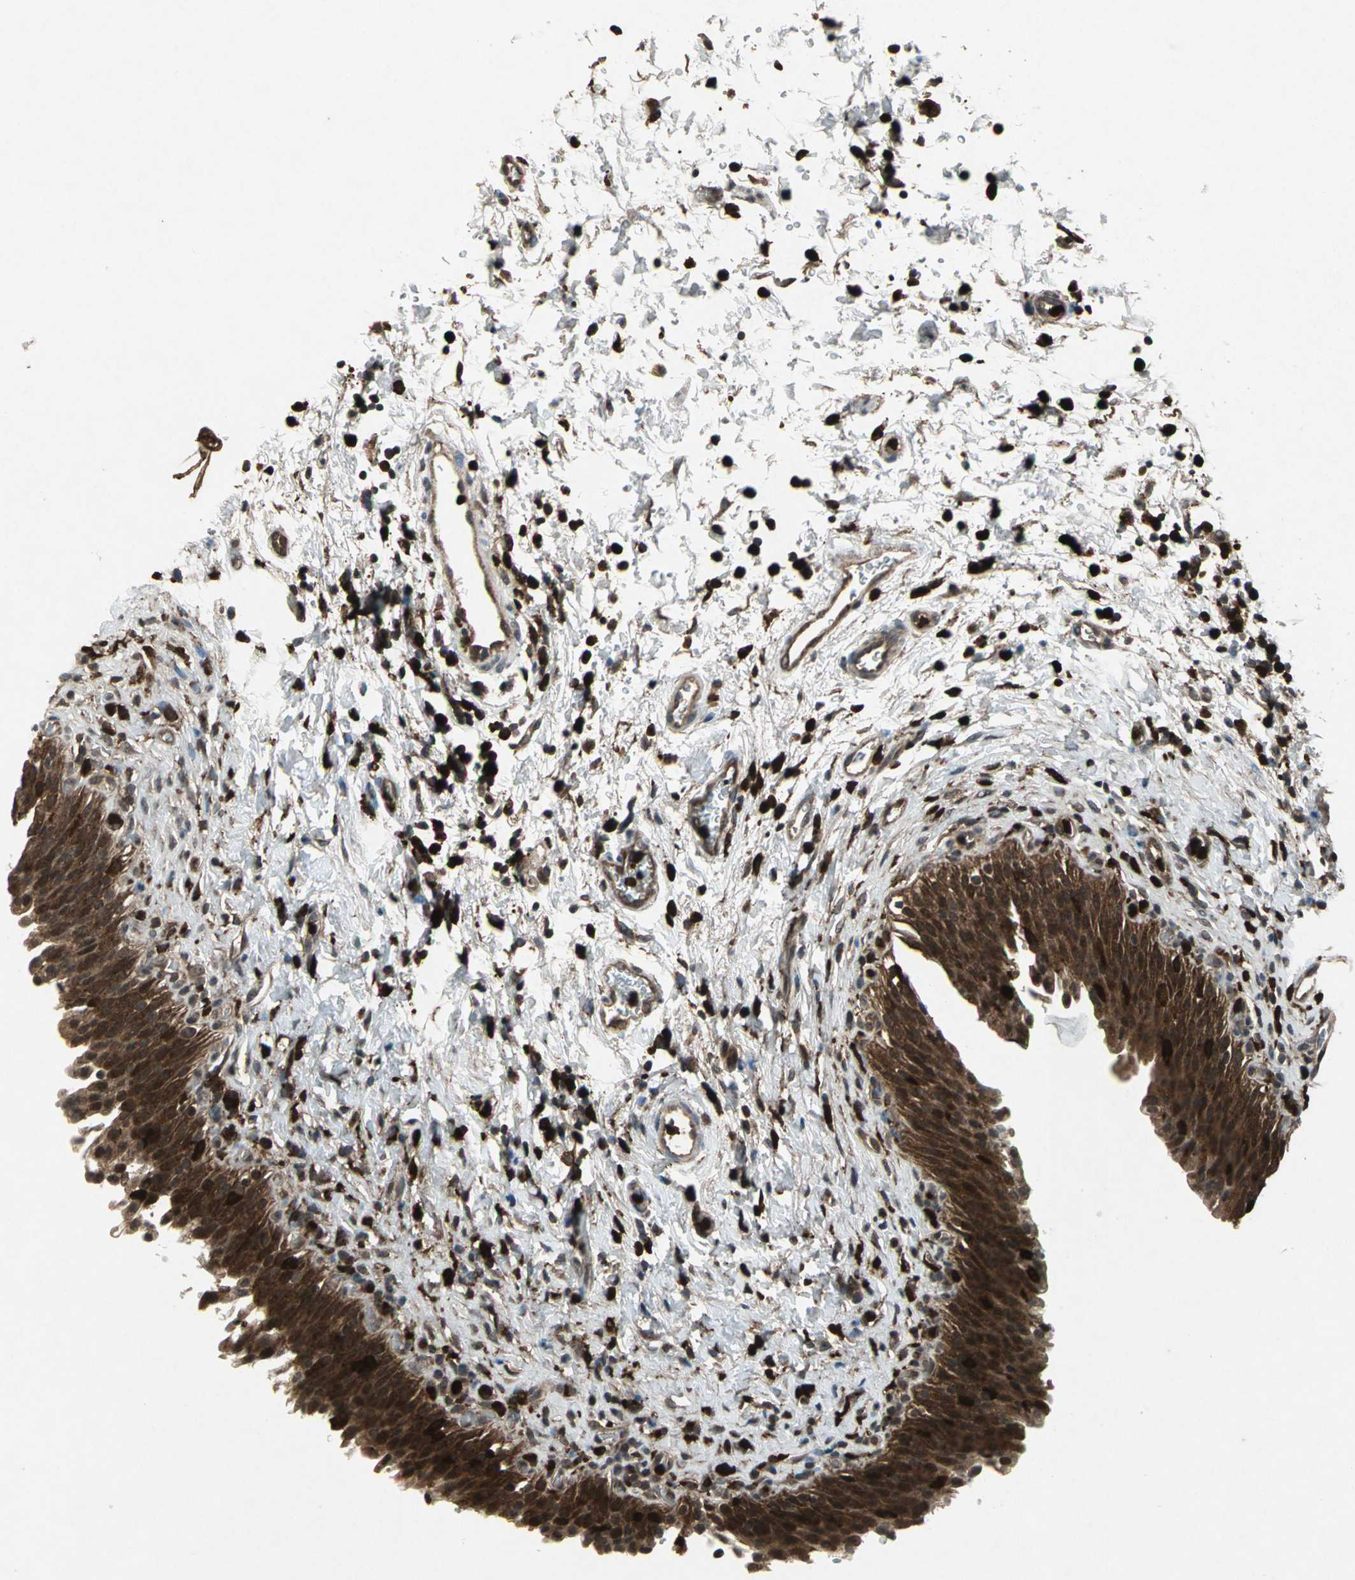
{"staining": {"intensity": "strong", "quantity": ">75%", "location": "cytoplasmic/membranous,nuclear"}, "tissue": "urinary bladder", "cell_type": "Urothelial cells", "image_type": "normal", "snomed": [{"axis": "morphology", "description": "Normal tissue, NOS"}, {"axis": "topography", "description": "Urinary bladder"}], "caption": "IHC photomicrograph of benign human urinary bladder stained for a protein (brown), which shows high levels of strong cytoplasmic/membranous,nuclear staining in about >75% of urothelial cells.", "gene": "PYCARD", "patient": {"sex": "male", "age": 51}}